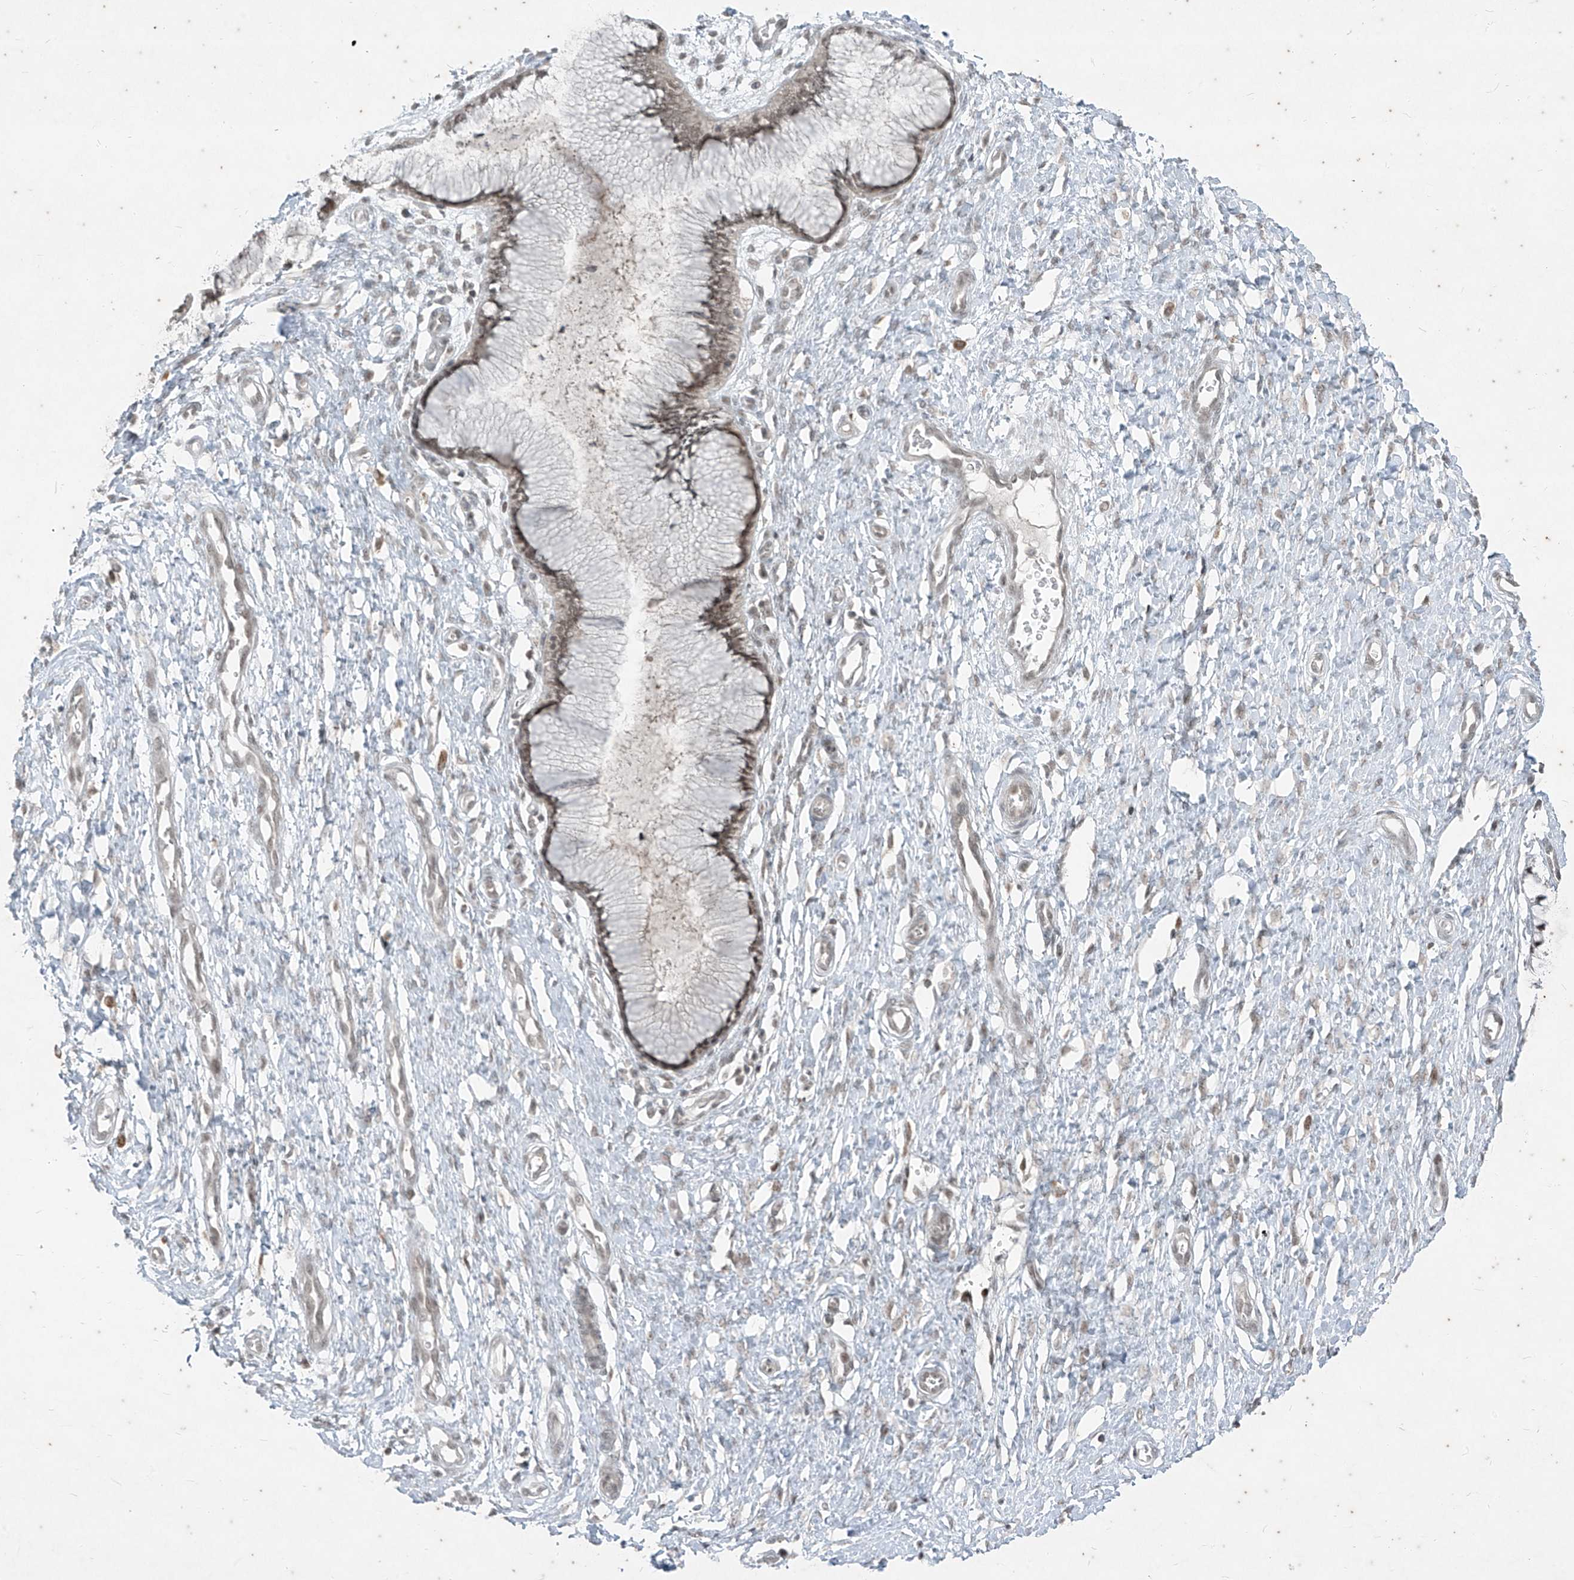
{"staining": {"intensity": "moderate", "quantity": ">75%", "location": "nuclear"}, "tissue": "cervix", "cell_type": "Glandular cells", "image_type": "normal", "snomed": [{"axis": "morphology", "description": "Normal tissue, NOS"}, {"axis": "topography", "description": "Cervix"}], "caption": "A brown stain shows moderate nuclear positivity of a protein in glandular cells of benign human cervix.", "gene": "ZNF354B", "patient": {"sex": "female", "age": 55}}